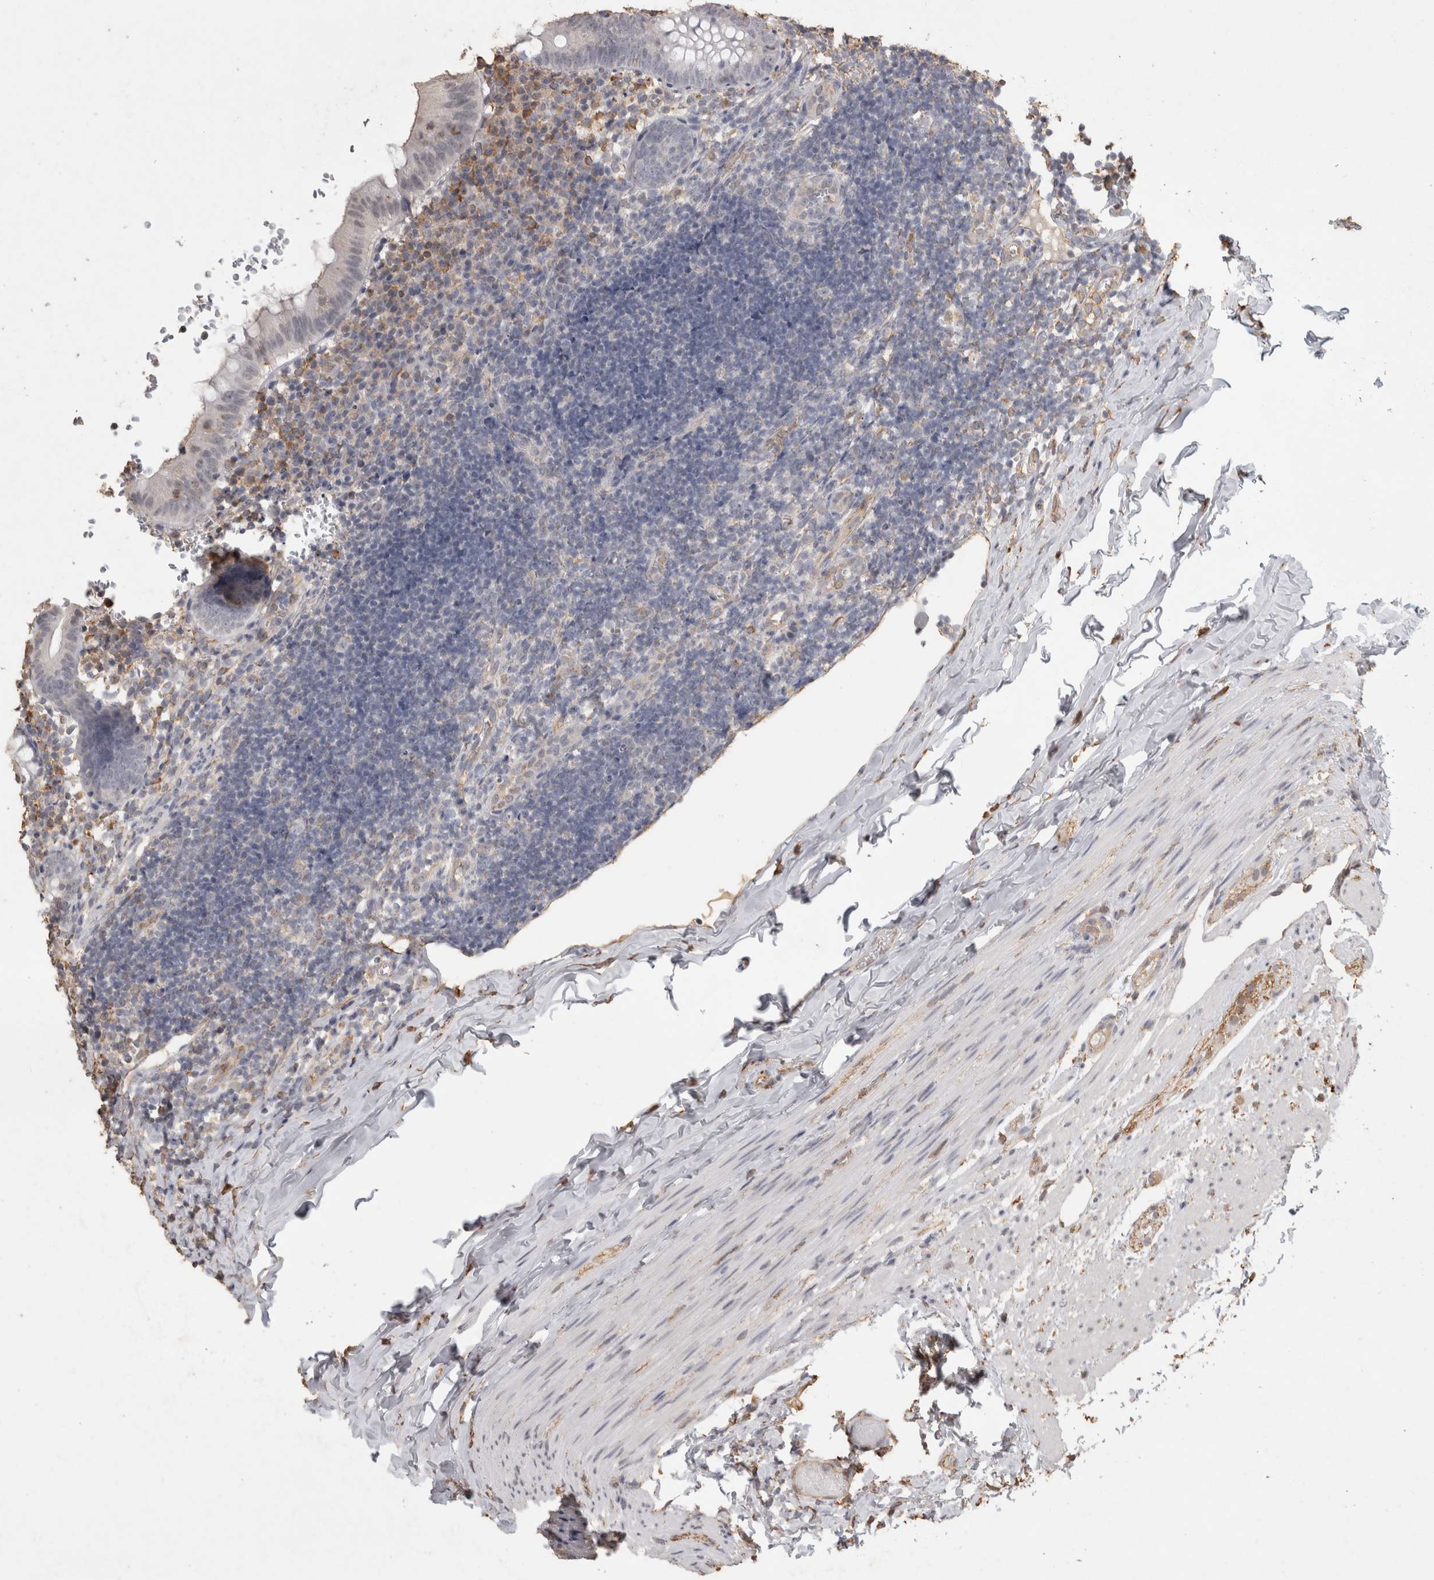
{"staining": {"intensity": "negative", "quantity": "none", "location": "none"}, "tissue": "appendix", "cell_type": "Glandular cells", "image_type": "normal", "snomed": [{"axis": "morphology", "description": "Normal tissue, NOS"}, {"axis": "topography", "description": "Appendix"}], "caption": "A high-resolution histopathology image shows immunohistochemistry staining of unremarkable appendix, which demonstrates no significant positivity in glandular cells. (Stains: DAB IHC with hematoxylin counter stain, Microscopy: brightfield microscopy at high magnification).", "gene": "REPS2", "patient": {"sex": "male", "age": 8}}